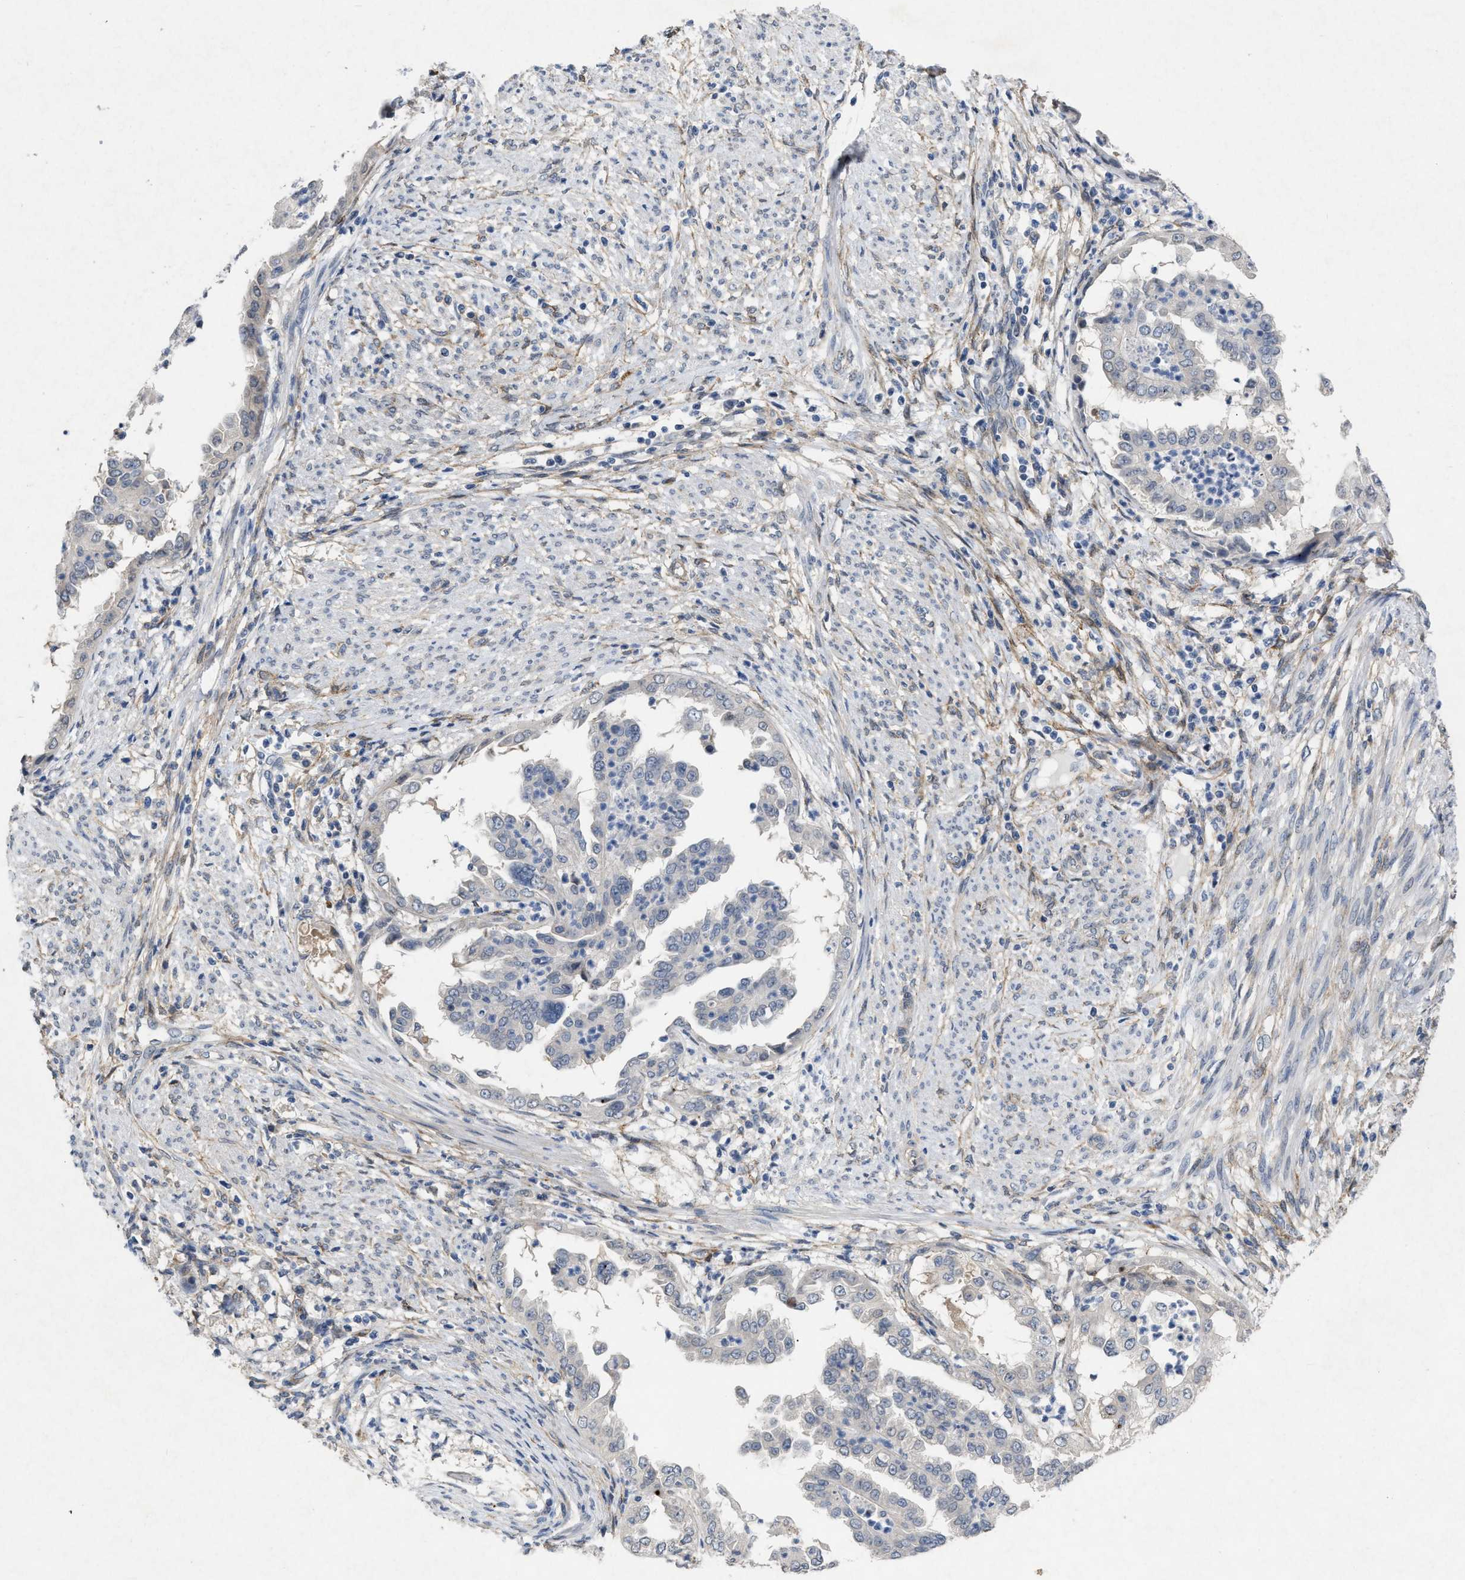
{"staining": {"intensity": "negative", "quantity": "none", "location": "none"}, "tissue": "endometrial cancer", "cell_type": "Tumor cells", "image_type": "cancer", "snomed": [{"axis": "morphology", "description": "Adenocarcinoma, NOS"}, {"axis": "topography", "description": "Endometrium"}], "caption": "Immunohistochemistry histopathology image of human adenocarcinoma (endometrial) stained for a protein (brown), which exhibits no positivity in tumor cells.", "gene": "PDGFRA", "patient": {"sex": "female", "age": 85}}